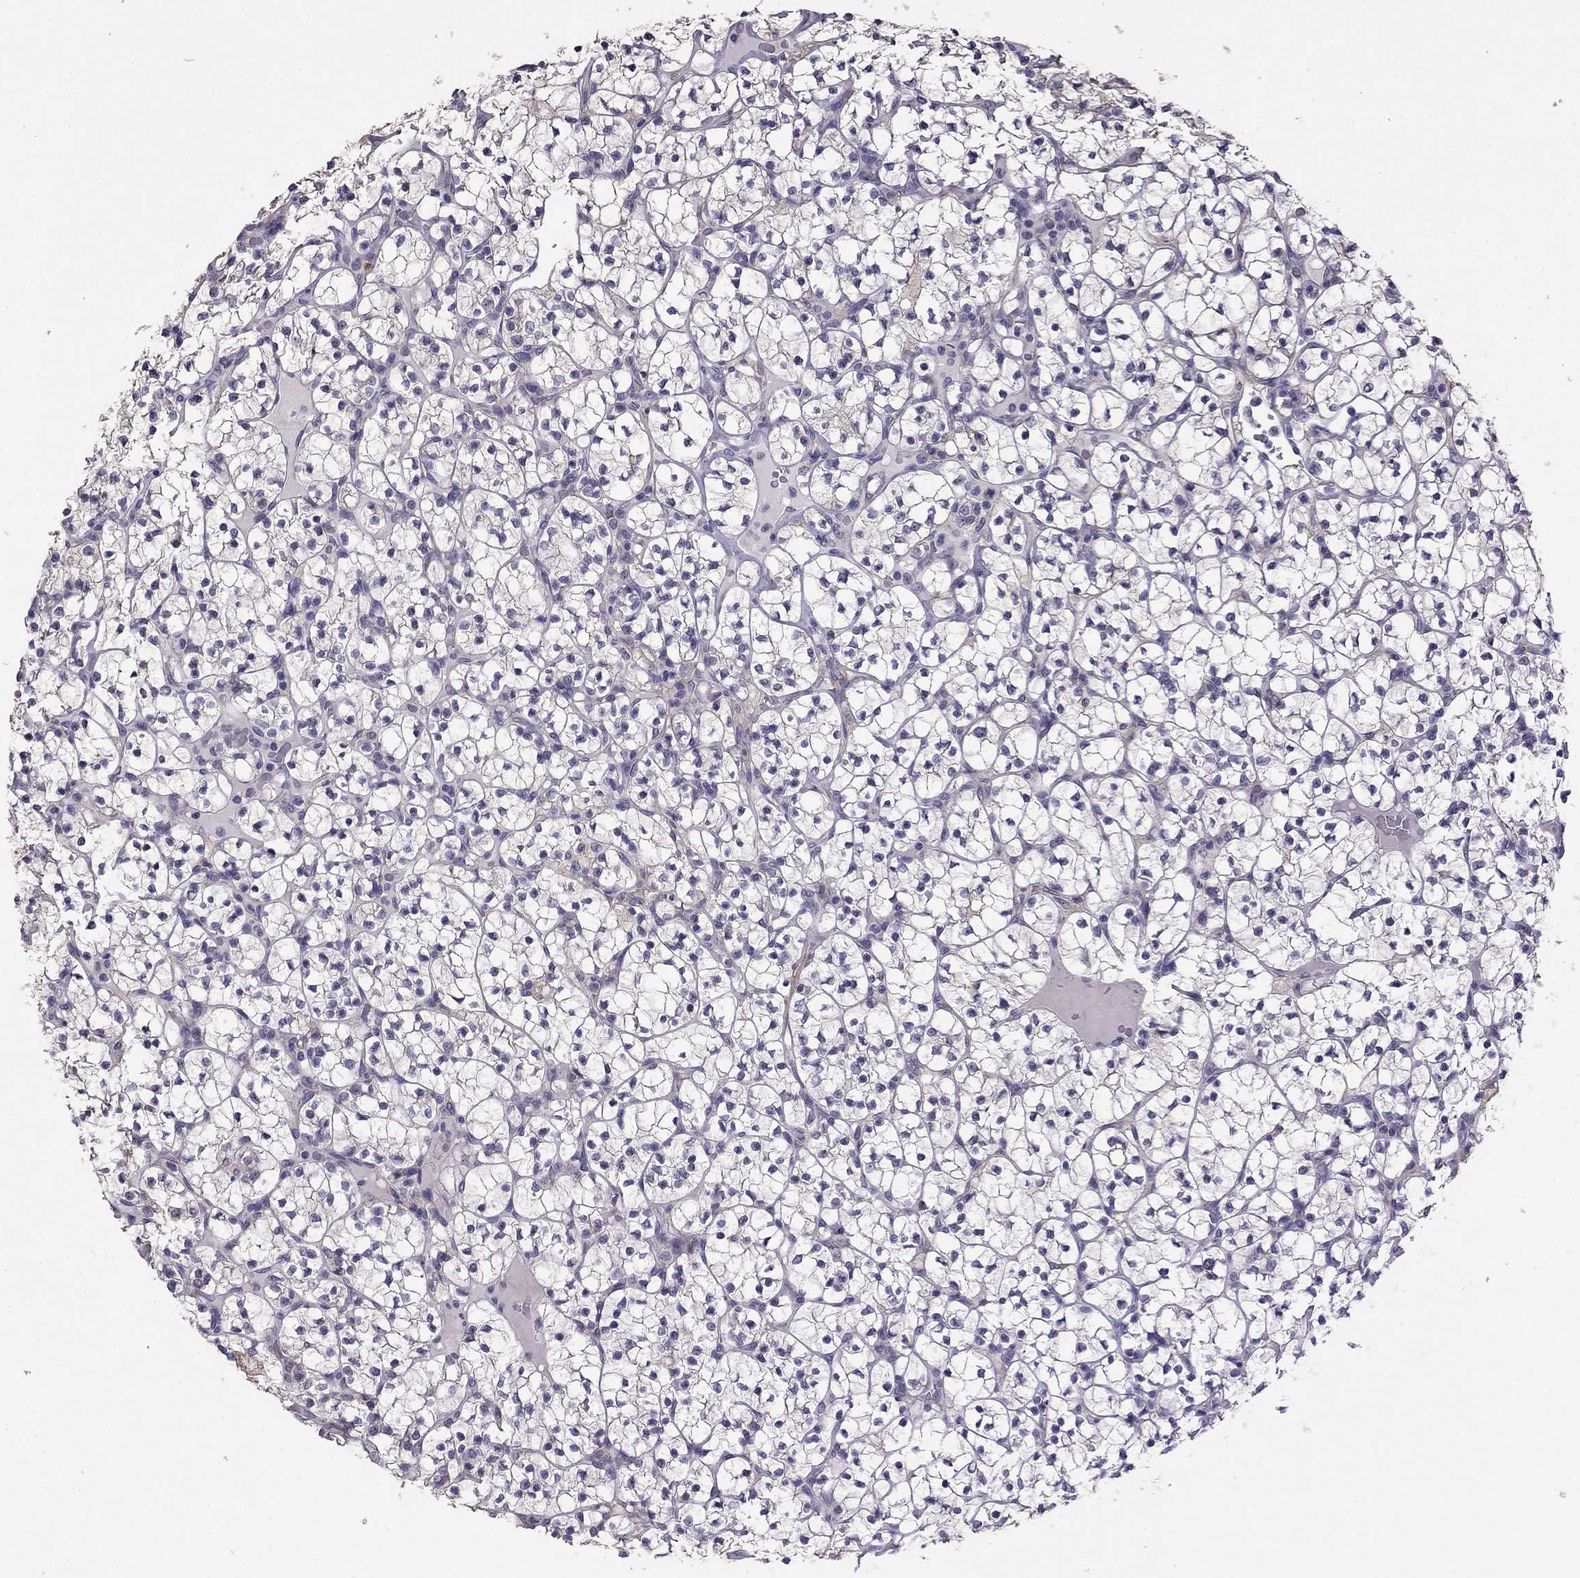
{"staining": {"intensity": "negative", "quantity": "none", "location": "none"}, "tissue": "renal cancer", "cell_type": "Tumor cells", "image_type": "cancer", "snomed": [{"axis": "morphology", "description": "Adenocarcinoma, NOS"}, {"axis": "topography", "description": "Kidney"}], "caption": "Immunohistochemistry image of human renal cancer stained for a protein (brown), which displays no staining in tumor cells.", "gene": "CDH9", "patient": {"sex": "female", "age": 89}}